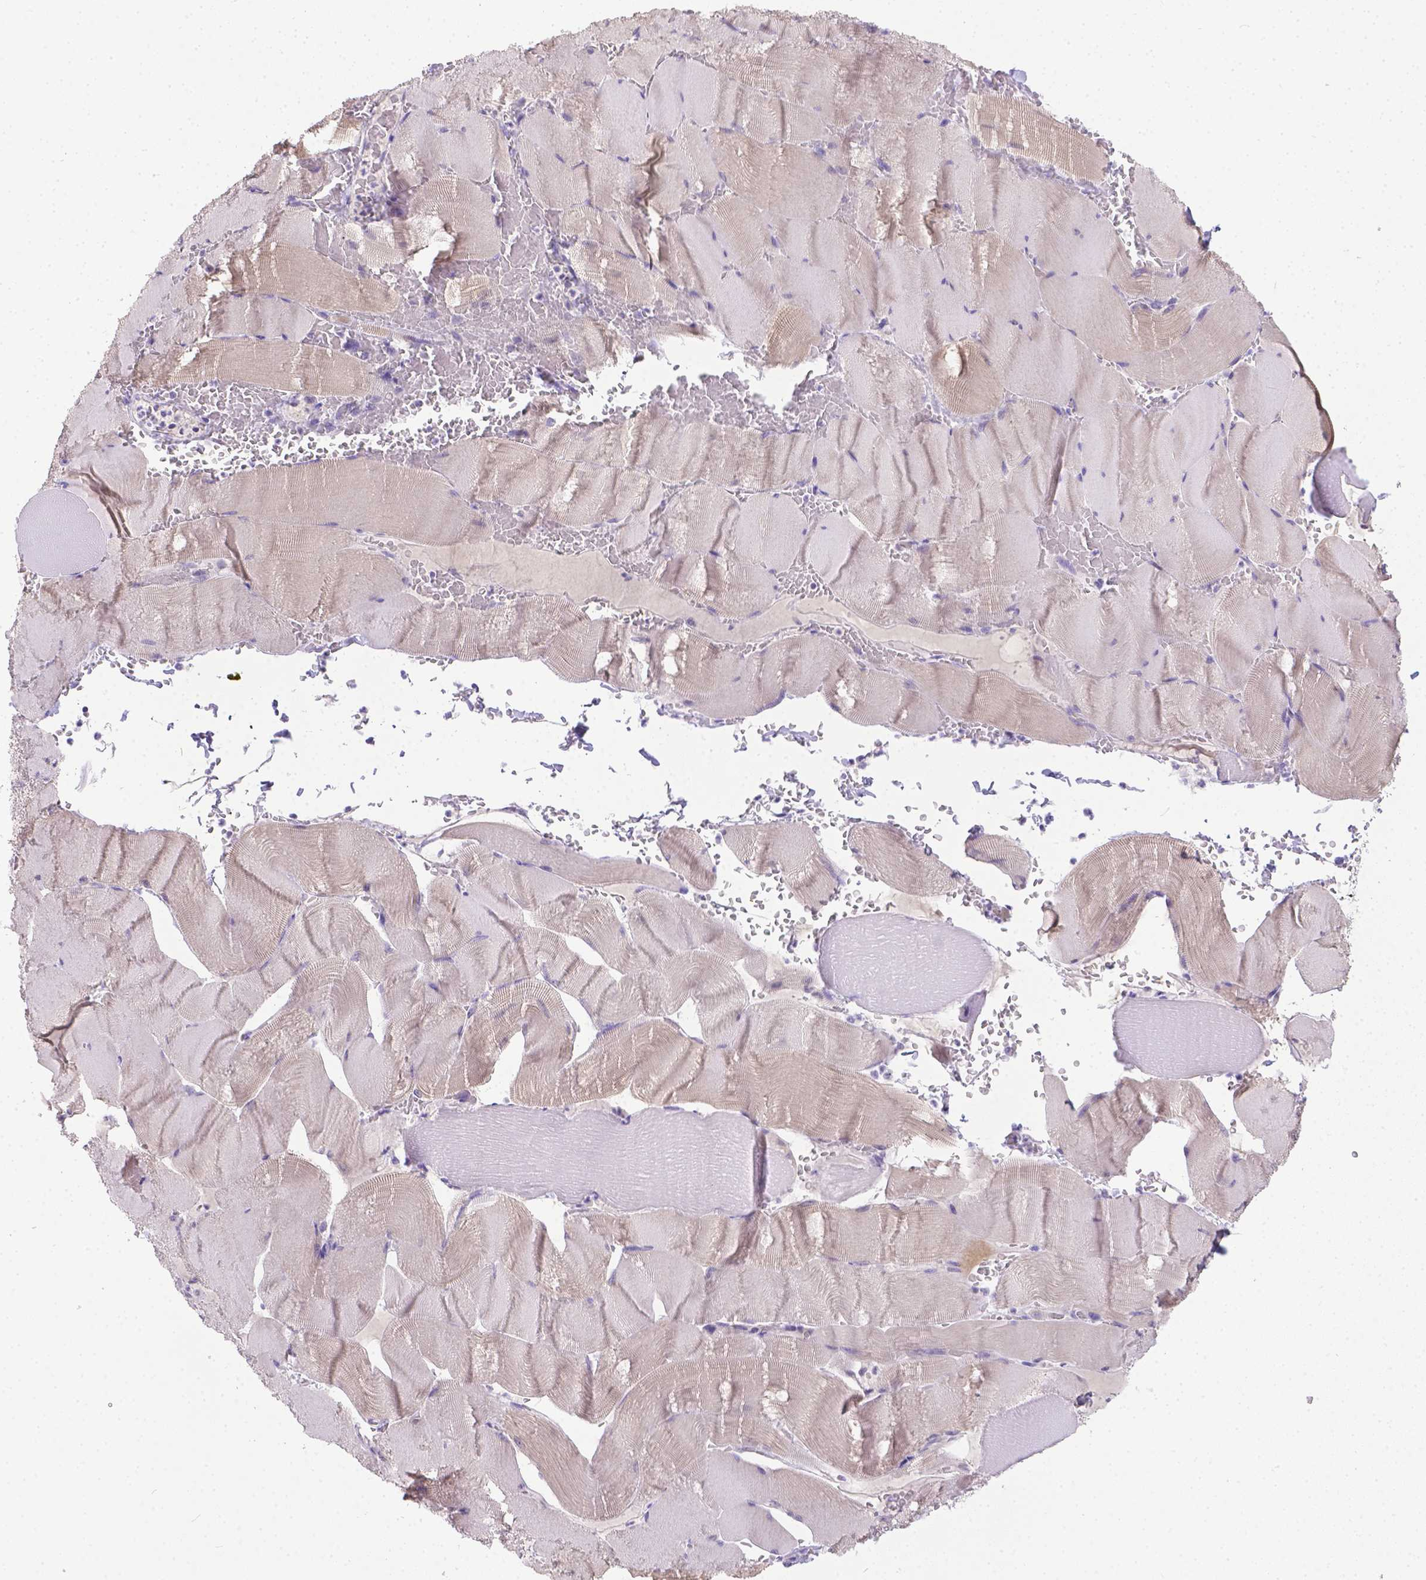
{"staining": {"intensity": "negative", "quantity": "none", "location": "none"}, "tissue": "skeletal muscle", "cell_type": "Myocytes", "image_type": "normal", "snomed": [{"axis": "morphology", "description": "Normal tissue, NOS"}, {"axis": "topography", "description": "Skeletal muscle"}], "caption": "This histopathology image is of benign skeletal muscle stained with IHC to label a protein in brown with the nuclei are counter-stained blue. There is no staining in myocytes. (Immunohistochemistry (ihc), brightfield microscopy, high magnification).", "gene": "TTLL6", "patient": {"sex": "male", "age": 56}}